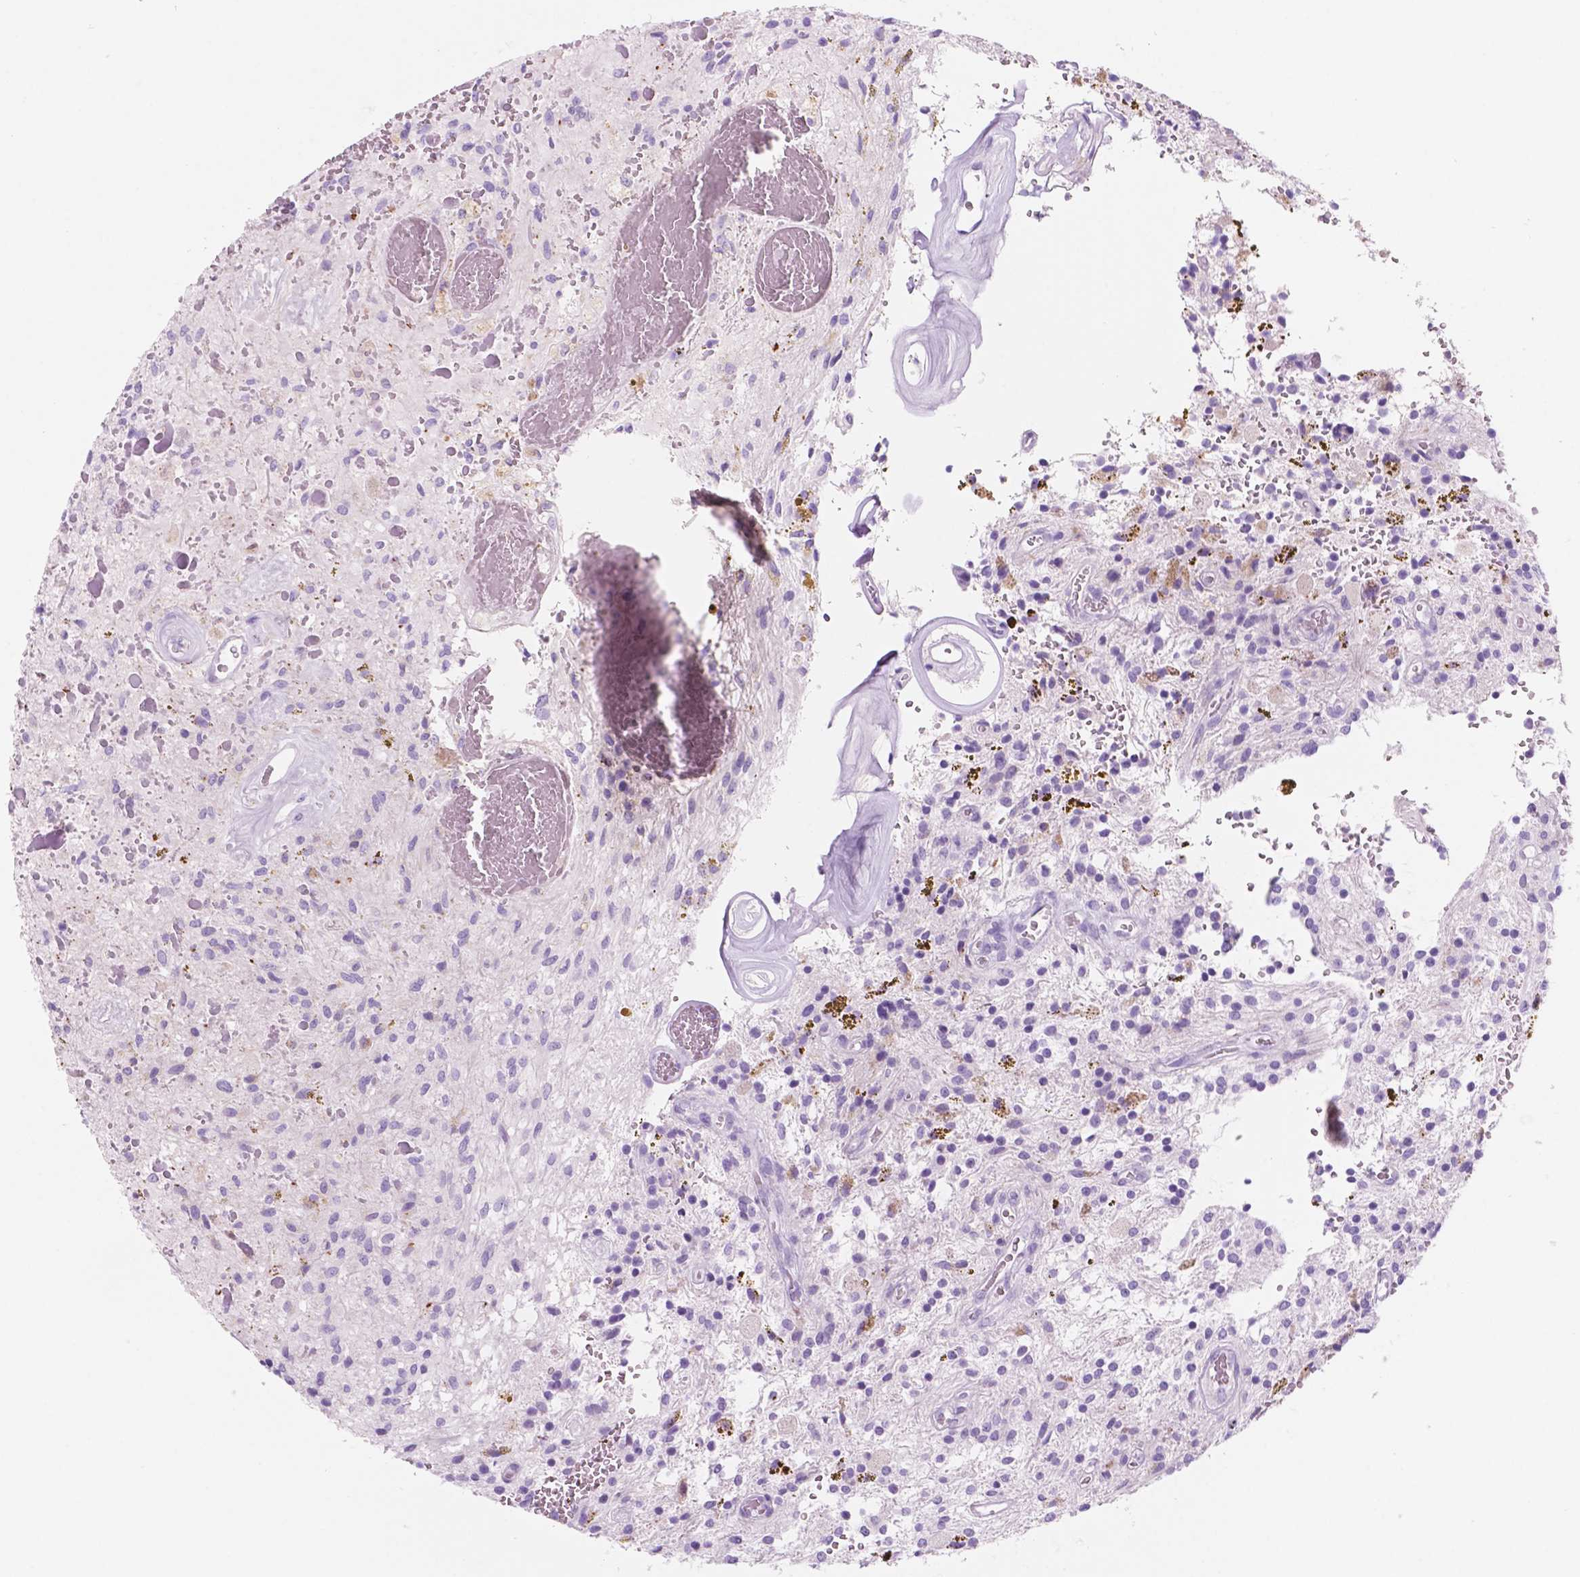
{"staining": {"intensity": "negative", "quantity": "none", "location": "none"}, "tissue": "glioma", "cell_type": "Tumor cells", "image_type": "cancer", "snomed": [{"axis": "morphology", "description": "Glioma, malignant, Low grade"}, {"axis": "topography", "description": "Cerebellum"}], "caption": "Protein analysis of glioma demonstrates no significant staining in tumor cells.", "gene": "CUZD1", "patient": {"sex": "female", "age": 14}}